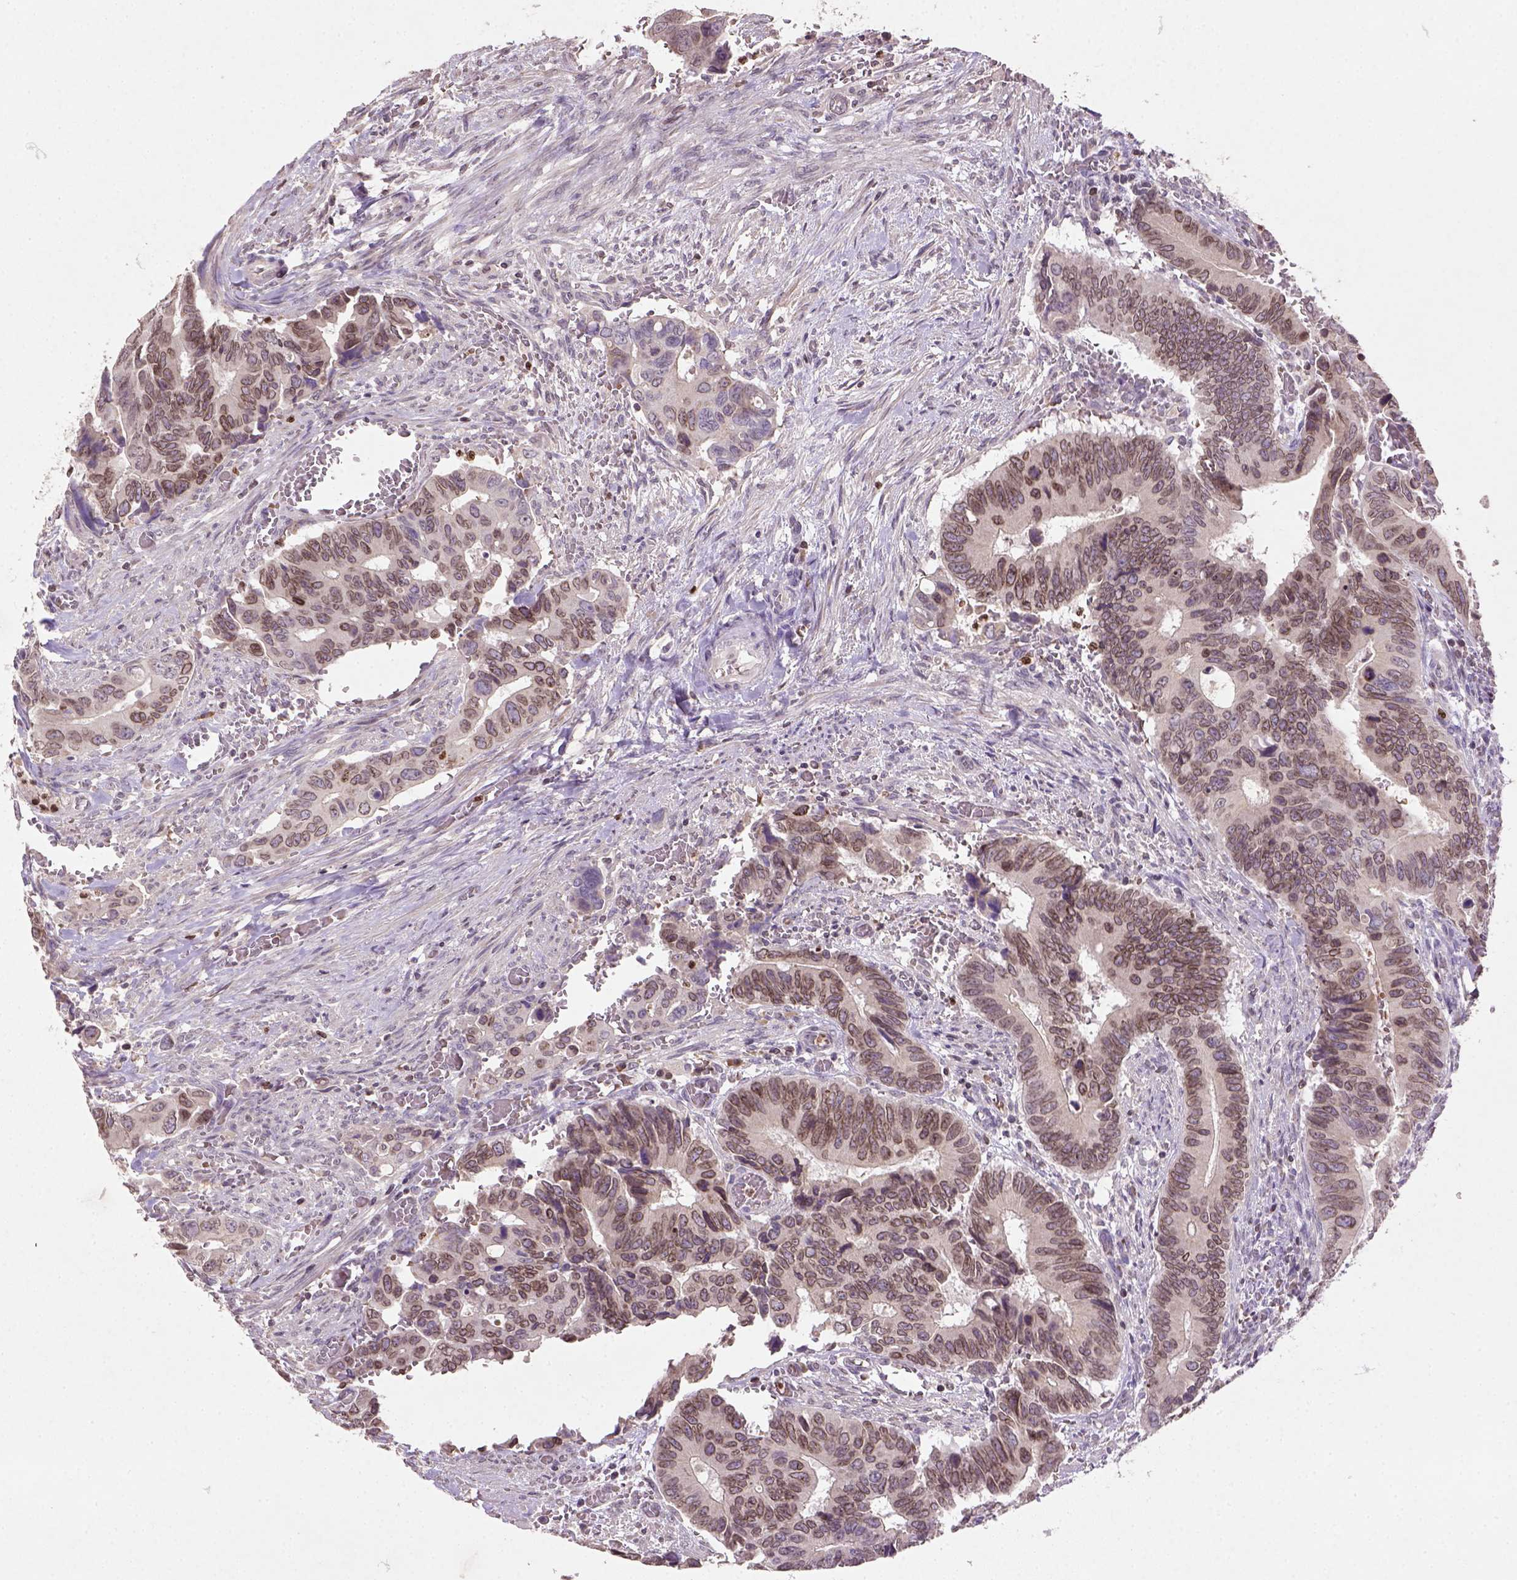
{"staining": {"intensity": "moderate", "quantity": ">75%", "location": "cytoplasmic/membranous,nuclear"}, "tissue": "colorectal cancer", "cell_type": "Tumor cells", "image_type": "cancer", "snomed": [{"axis": "morphology", "description": "Adenocarcinoma, NOS"}, {"axis": "topography", "description": "Colon"}], "caption": "There is medium levels of moderate cytoplasmic/membranous and nuclear positivity in tumor cells of colorectal cancer (adenocarcinoma), as demonstrated by immunohistochemical staining (brown color).", "gene": "NUDT3", "patient": {"sex": "male", "age": 49}}